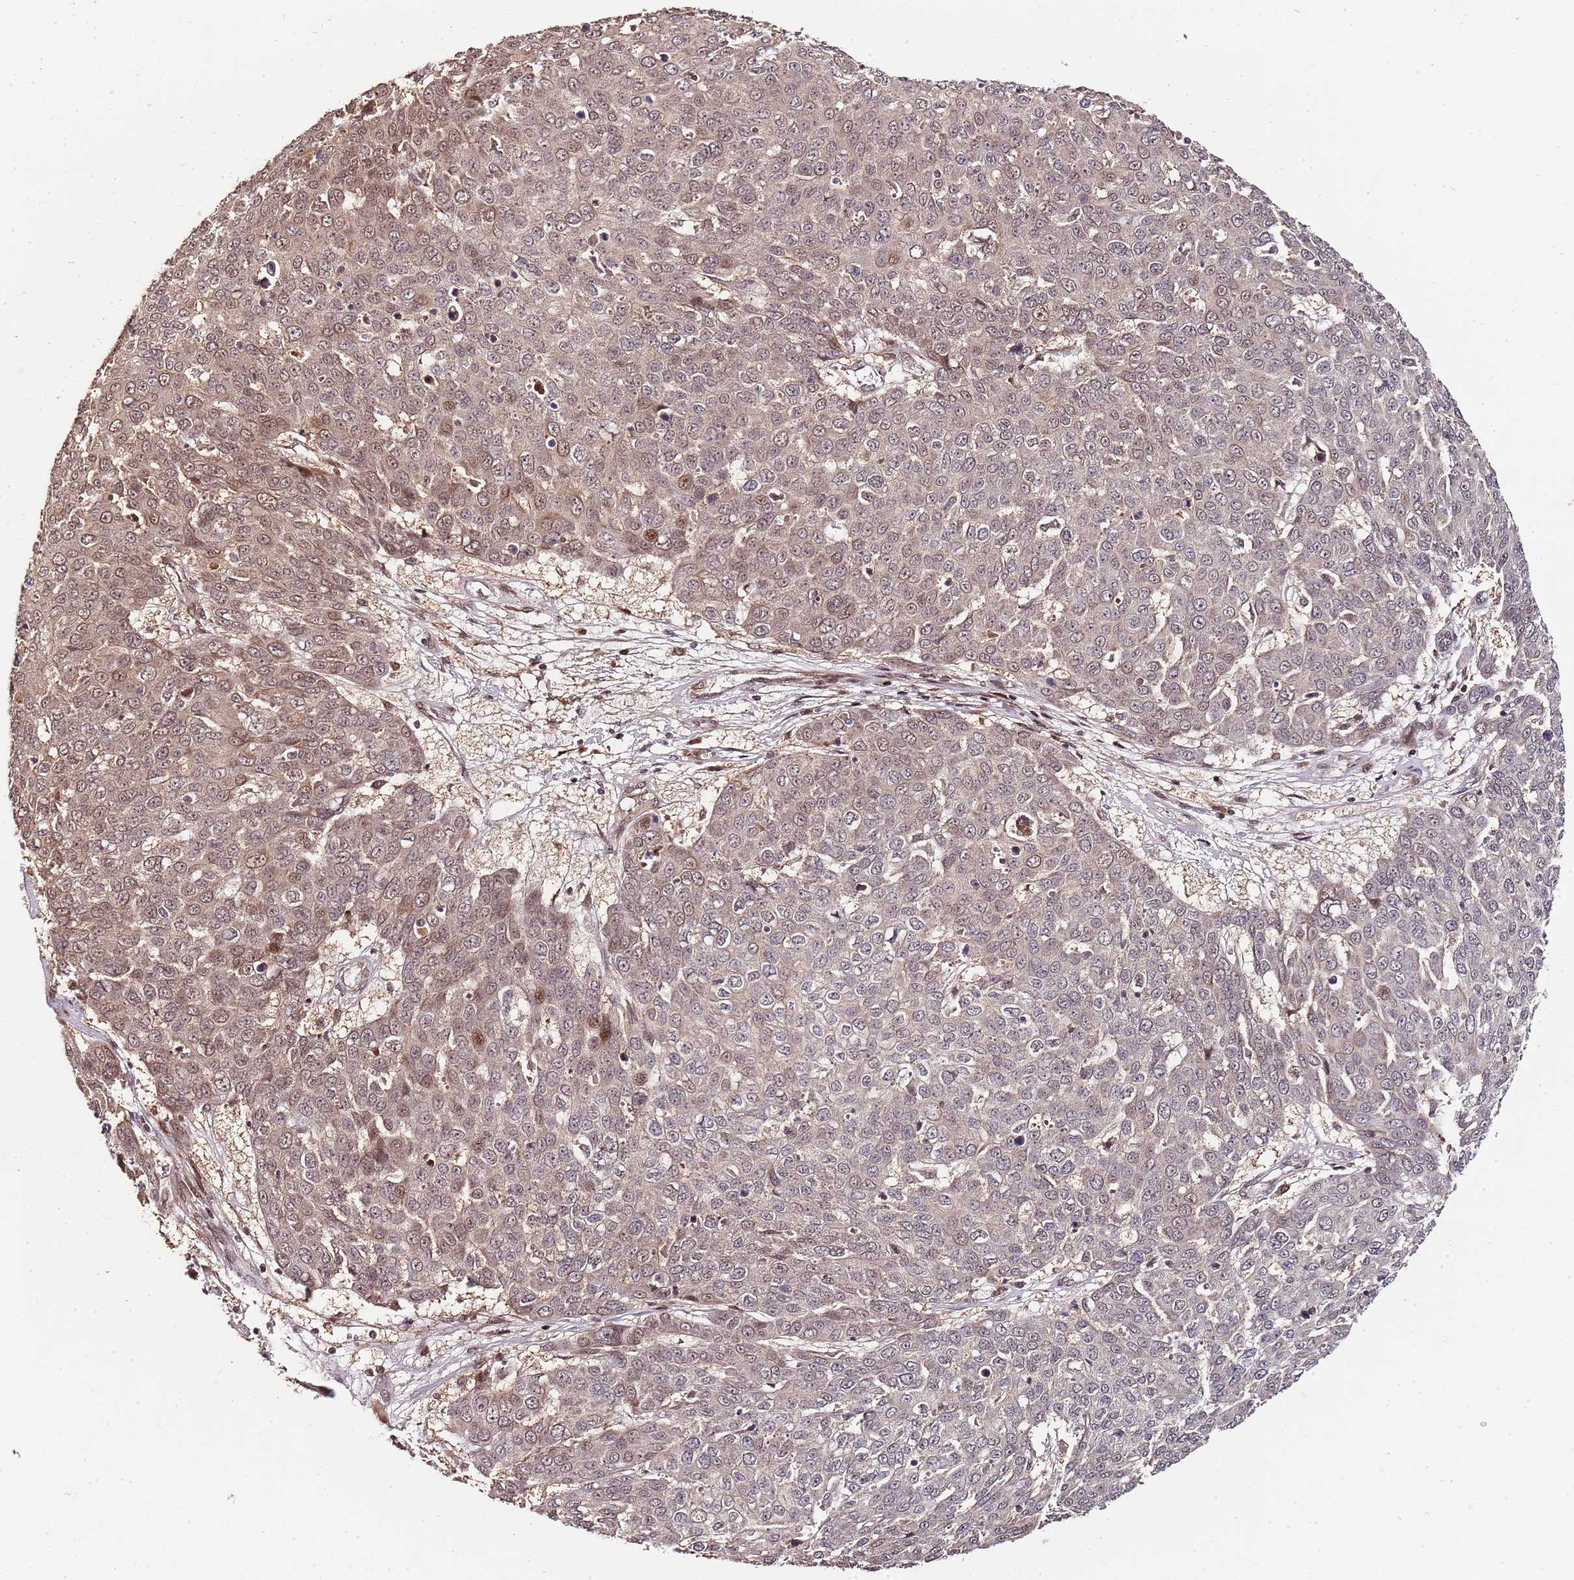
{"staining": {"intensity": "moderate", "quantity": ">75%", "location": "cytoplasmic/membranous,nuclear"}, "tissue": "skin cancer", "cell_type": "Tumor cells", "image_type": "cancer", "snomed": [{"axis": "morphology", "description": "Squamous cell carcinoma, NOS"}, {"axis": "topography", "description": "Skin"}], "caption": "Human skin cancer (squamous cell carcinoma) stained with a brown dye shows moderate cytoplasmic/membranous and nuclear positive positivity in approximately >75% of tumor cells.", "gene": "EDC3", "patient": {"sex": "male", "age": 71}}